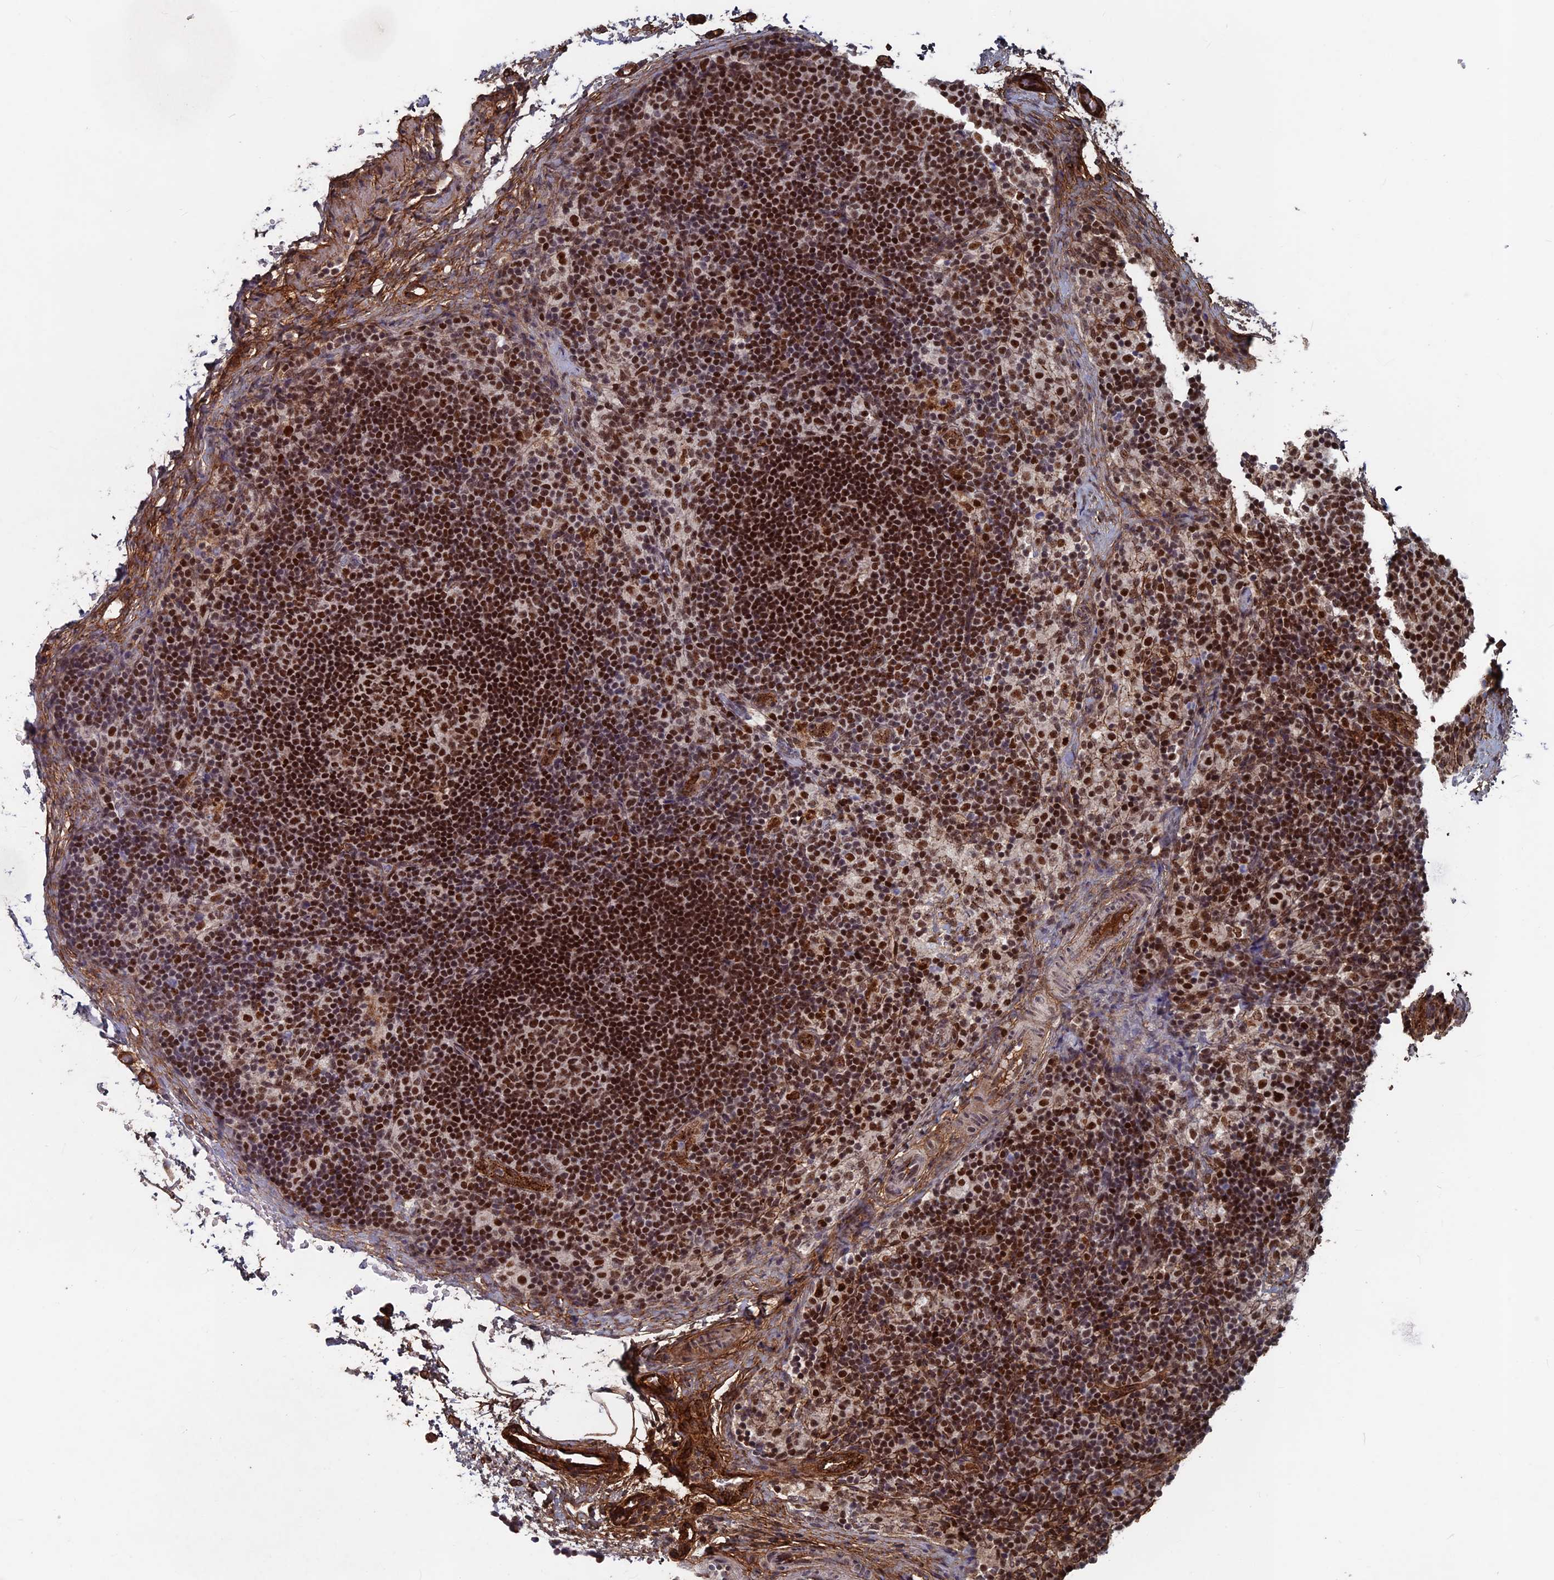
{"staining": {"intensity": "strong", "quantity": ">75%", "location": "nuclear"}, "tissue": "lymph node", "cell_type": "Germinal center cells", "image_type": "normal", "snomed": [{"axis": "morphology", "description": "Normal tissue, NOS"}, {"axis": "topography", "description": "Lymph node"}], "caption": "The micrograph demonstrates staining of benign lymph node, revealing strong nuclear protein expression (brown color) within germinal center cells.", "gene": "SH3D21", "patient": {"sex": "female", "age": 22}}